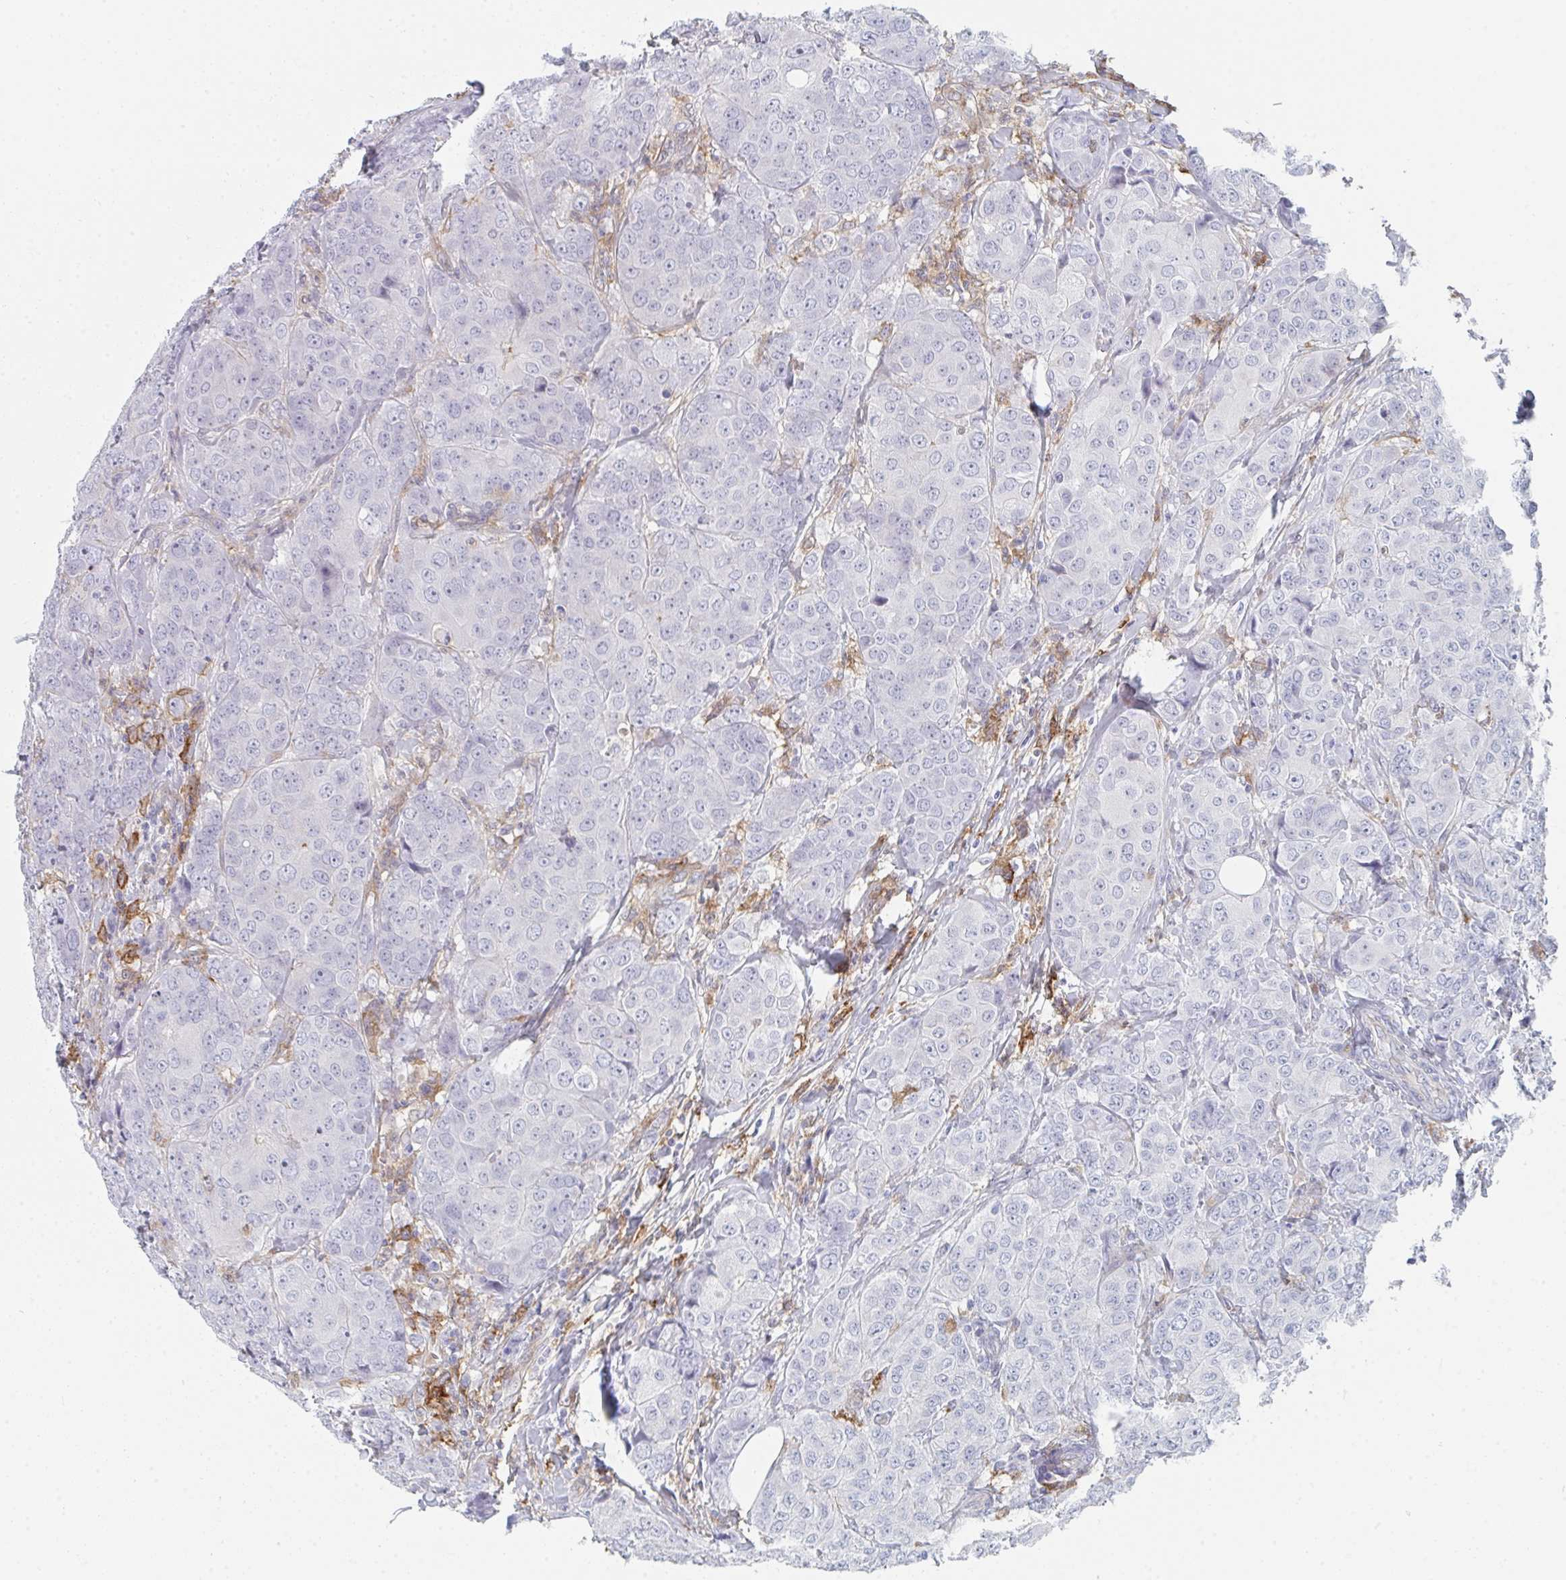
{"staining": {"intensity": "negative", "quantity": "none", "location": "none"}, "tissue": "breast cancer", "cell_type": "Tumor cells", "image_type": "cancer", "snomed": [{"axis": "morphology", "description": "Duct carcinoma"}, {"axis": "topography", "description": "Breast"}], "caption": "Immunohistochemistry micrograph of neoplastic tissue: human breast cancer stained with DAB (3,3'-diaminobenzidine) demonstrates no significant protein expression in tumor cells.", "gene": "DAB2", "patient": {"sex": "female", "age": 43}}